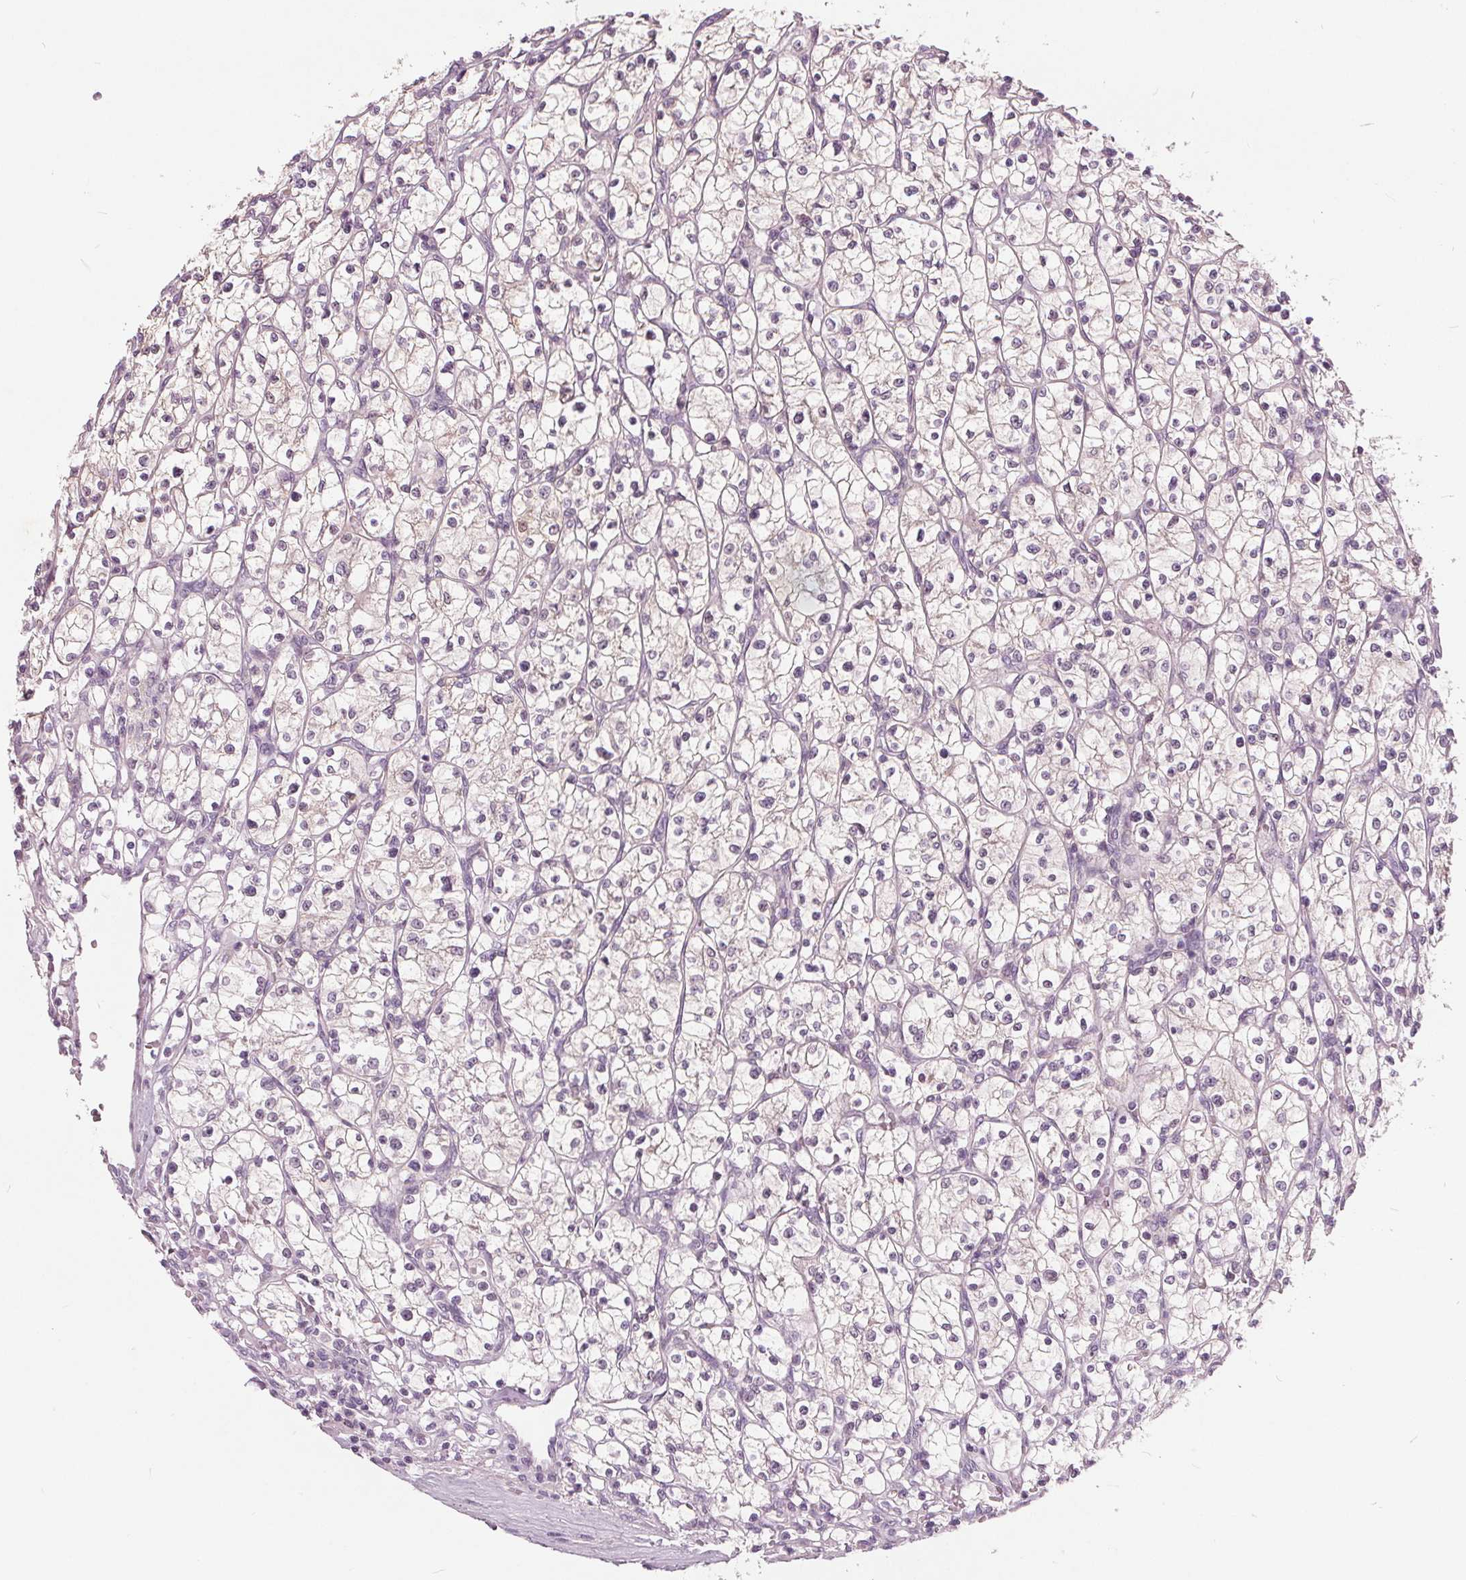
{"staining": {"intensity": "negative", "quantity": "none", "location": "none"}, "tissue": "renal cancer", "cell_type": "Tumor cells", "image_type": "cancer", "snomed": [{"axis": "morphology", "description": "Adenocarcinoma, NOS"}, {"axis": "topography", "description": "Kidney"}], "caption": "Human adenocarcinoma (renal) stained for a protein using immunohistochemistry (IHC) exhibits no staining in tumor cells.", "gene": "TKFC", "patient": {"sex": "female", "age": 64}}